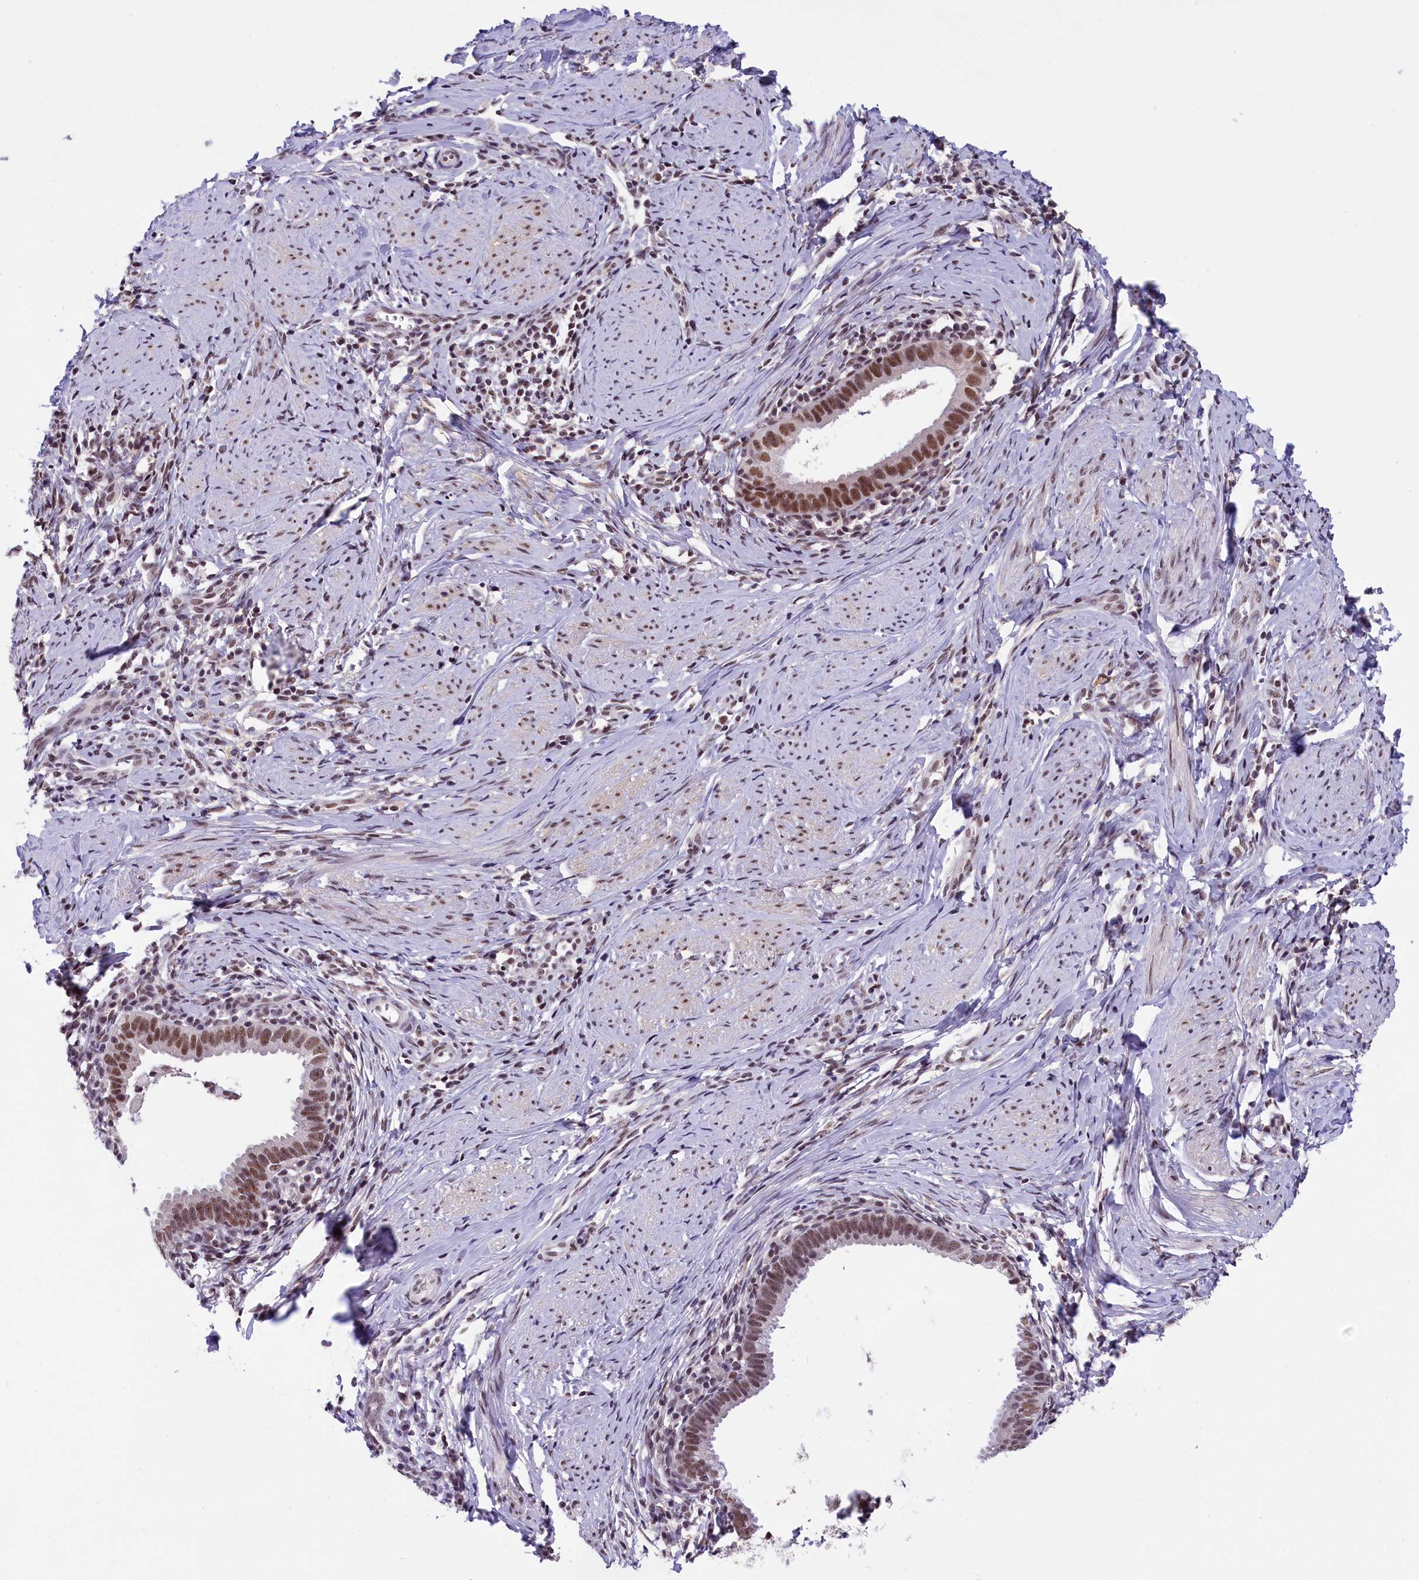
{"staining": {"intensity": "moderate", "quantity": ">75%", "location": "nuclear"}, "tissue": "cervical cancer", "cell_type": "Tumor cells", "image_type": "cancer", "snomed": [{"axis": "morphology", "description": "Adenocarcinoma, NOS"}, {"axis": "topography", "description": "Cervix"}], "caption": "Cervical cancer was stained to show a protein in brown. There is medium levels of moderate nuclear positivity in approximately >75% of tumor cells.", "gene": "ZC3H4", "patient": {"sex": "female", "age": 36}}